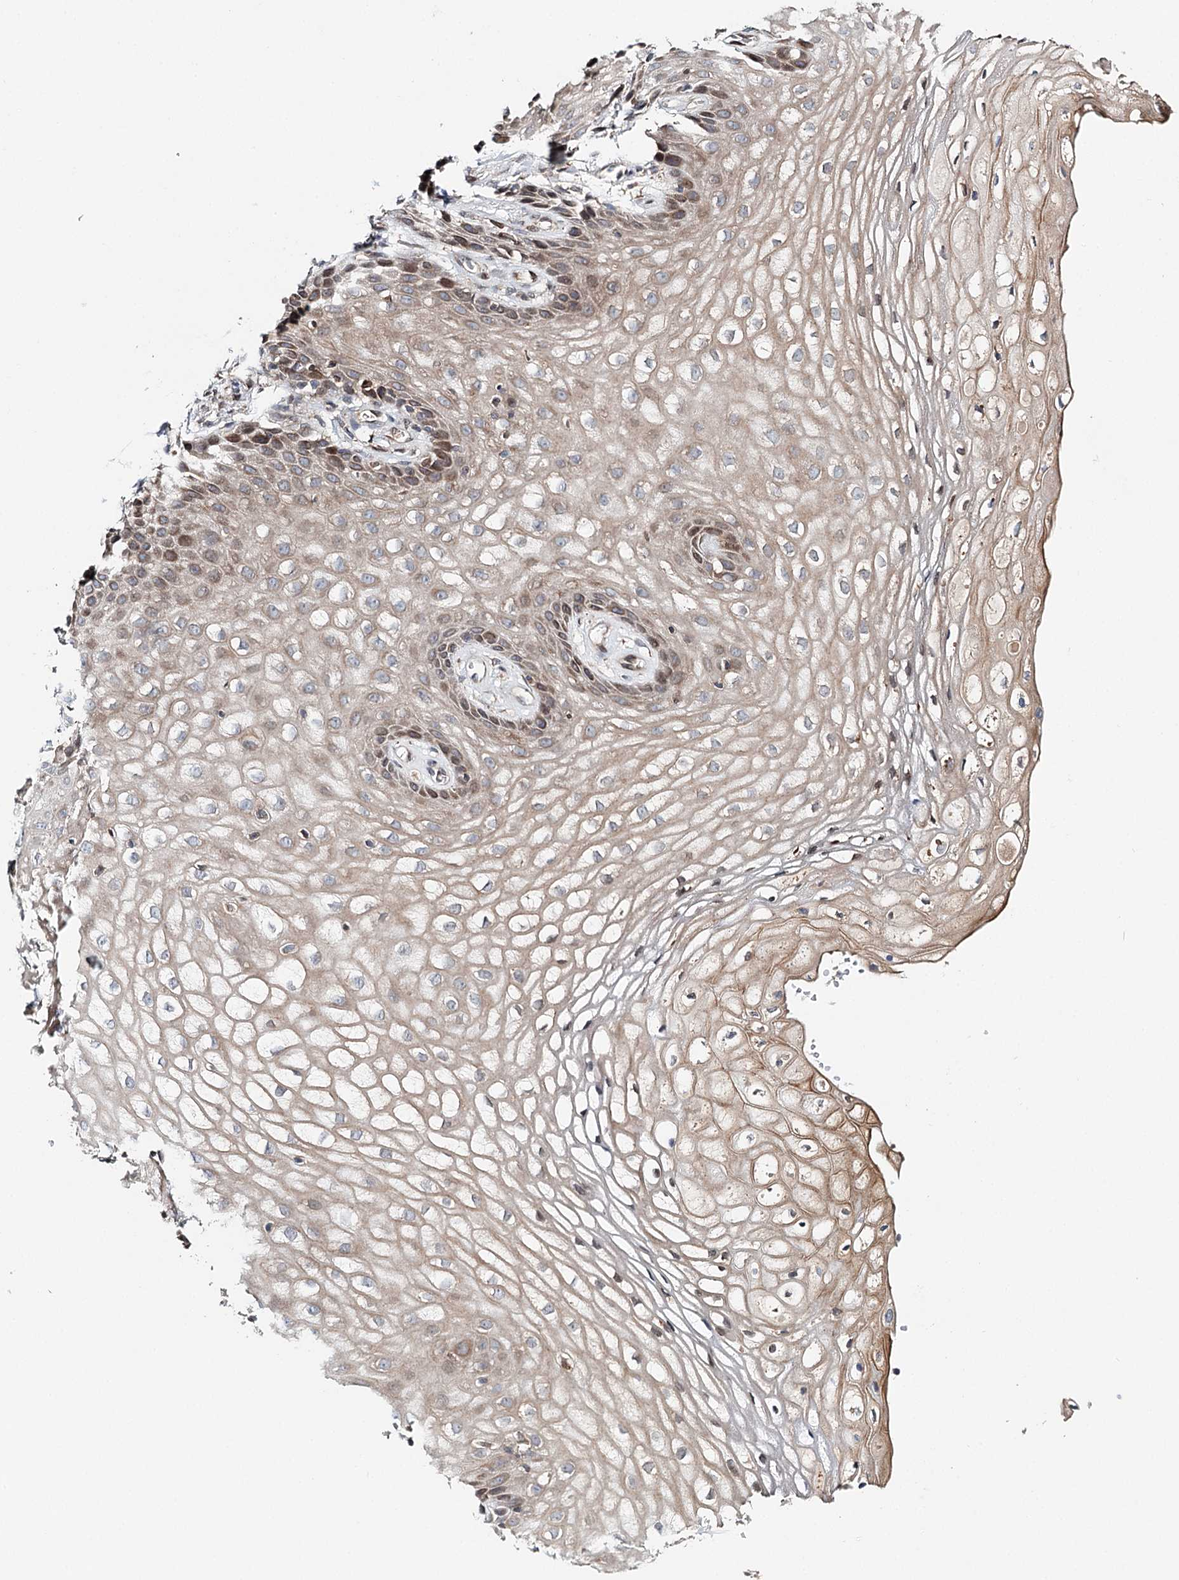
{"staining": {"intensity": "moderate", "quantity": "25%-75%", "location": "cytoplasmic/membranous,nuclear"}, "tissue": "vagina", "cell_type": "Squamous epithelial cells", "image_type": "normal", "snomed": [{"axis": "morphology", "description": "Normal tissue, NOS"}, {"axis": "topography", "description": "Vagina"}], "caption": "Immunohistochemistry (IHC) micrograph of normal human vagina stained for a protein (brown), which demonstrates medium levels of moderate cytoplasmic/membranous,nuclear staining in about 25%-75% of squamous epithelial cells.", "gene": "CFAP46", "patient": {"sex": "female", "age": 60}}